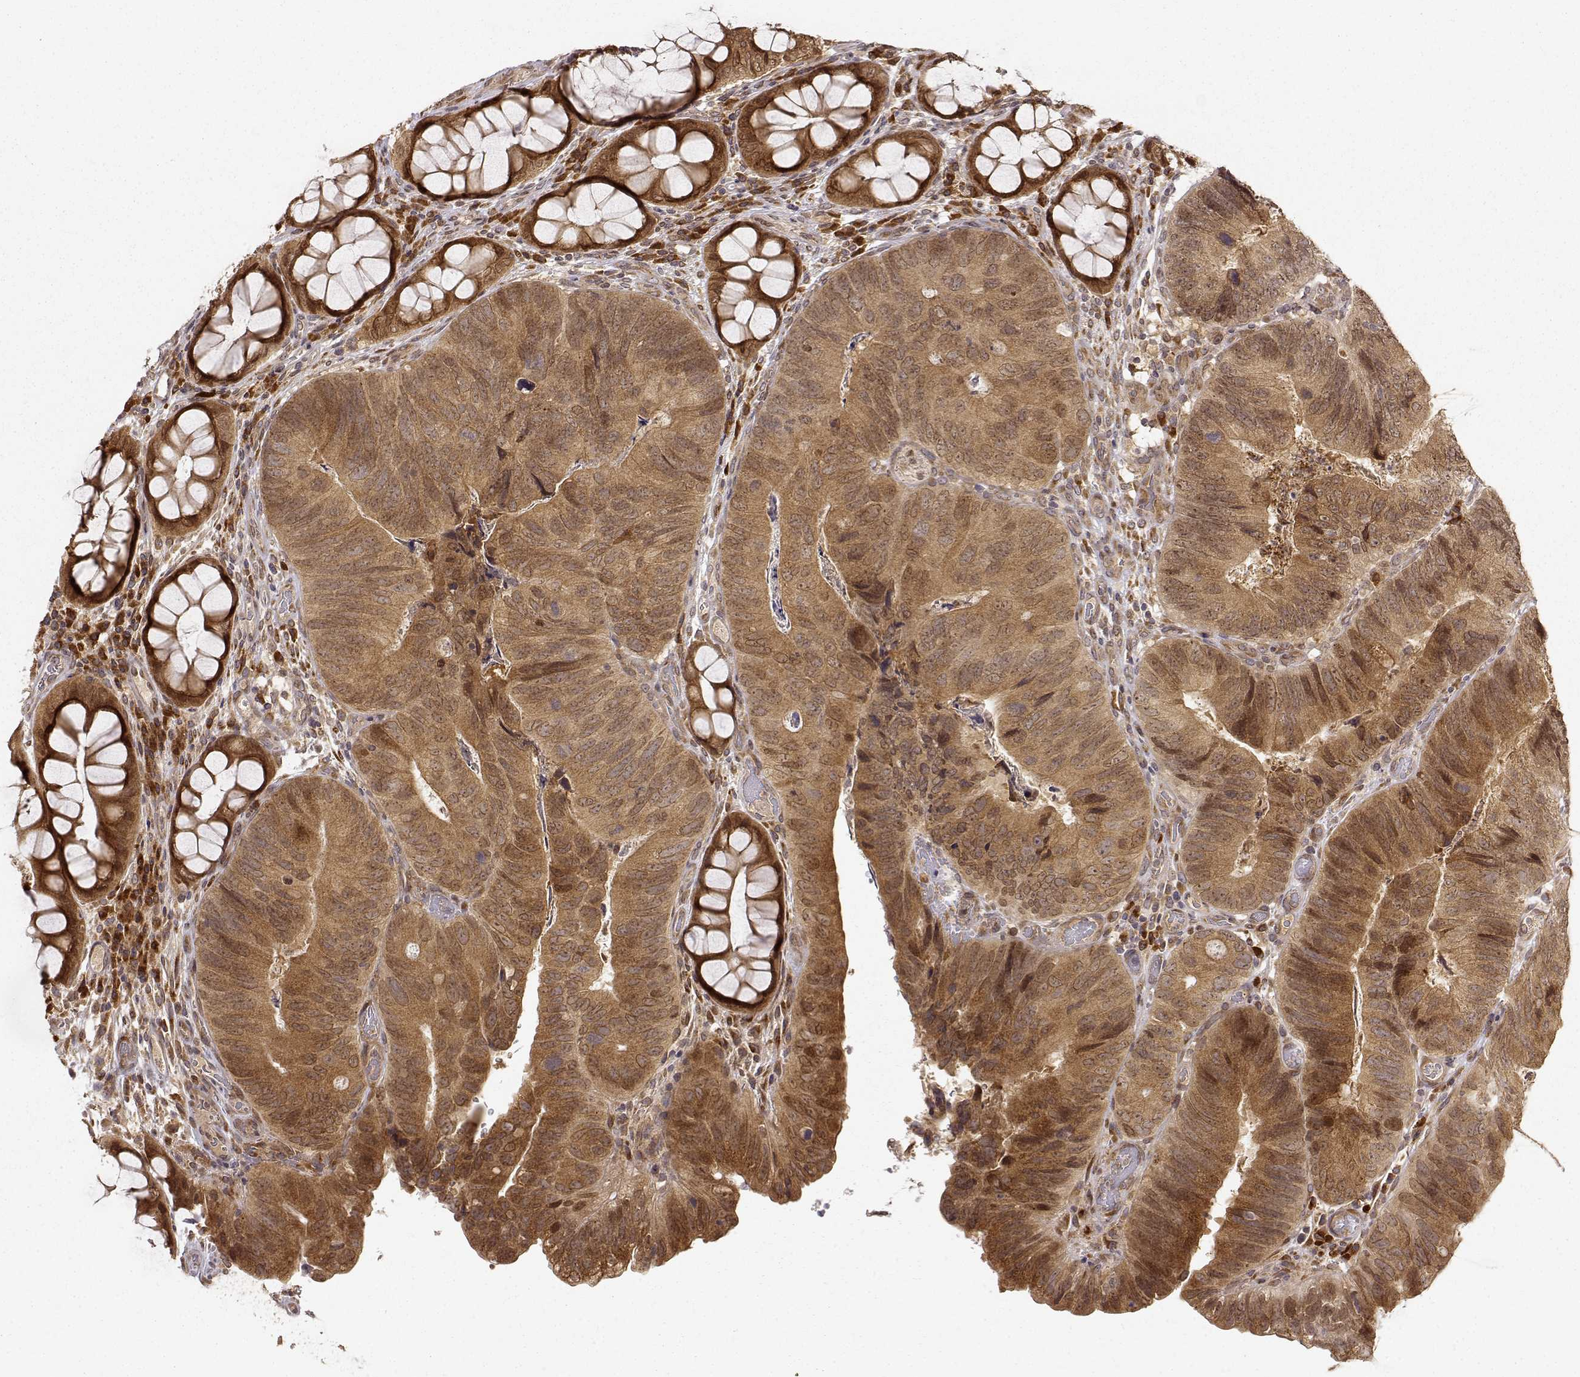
{"staining": {"intensity": "moderate", "quantity": ">75%", "location": "cytoplasmic/membranous"}, "tissue": "colorectal cancer", "cell_type": "Tumor cells", "image_type": "cancer", "snomed": [{"axis": "morphology", "description": "Adenocarcinoma, NOS"}, {"axis": "topography", "description": "Colon"}], "caption": "The image demonstrates a brown stain indicating the presence of a protein in the cytoplasmic/membranous of tumor cells in colorectal cancer (adenocarcinoma).", "gene": "ERGIC2", "patient": {"sex": "female", "age": 67}}